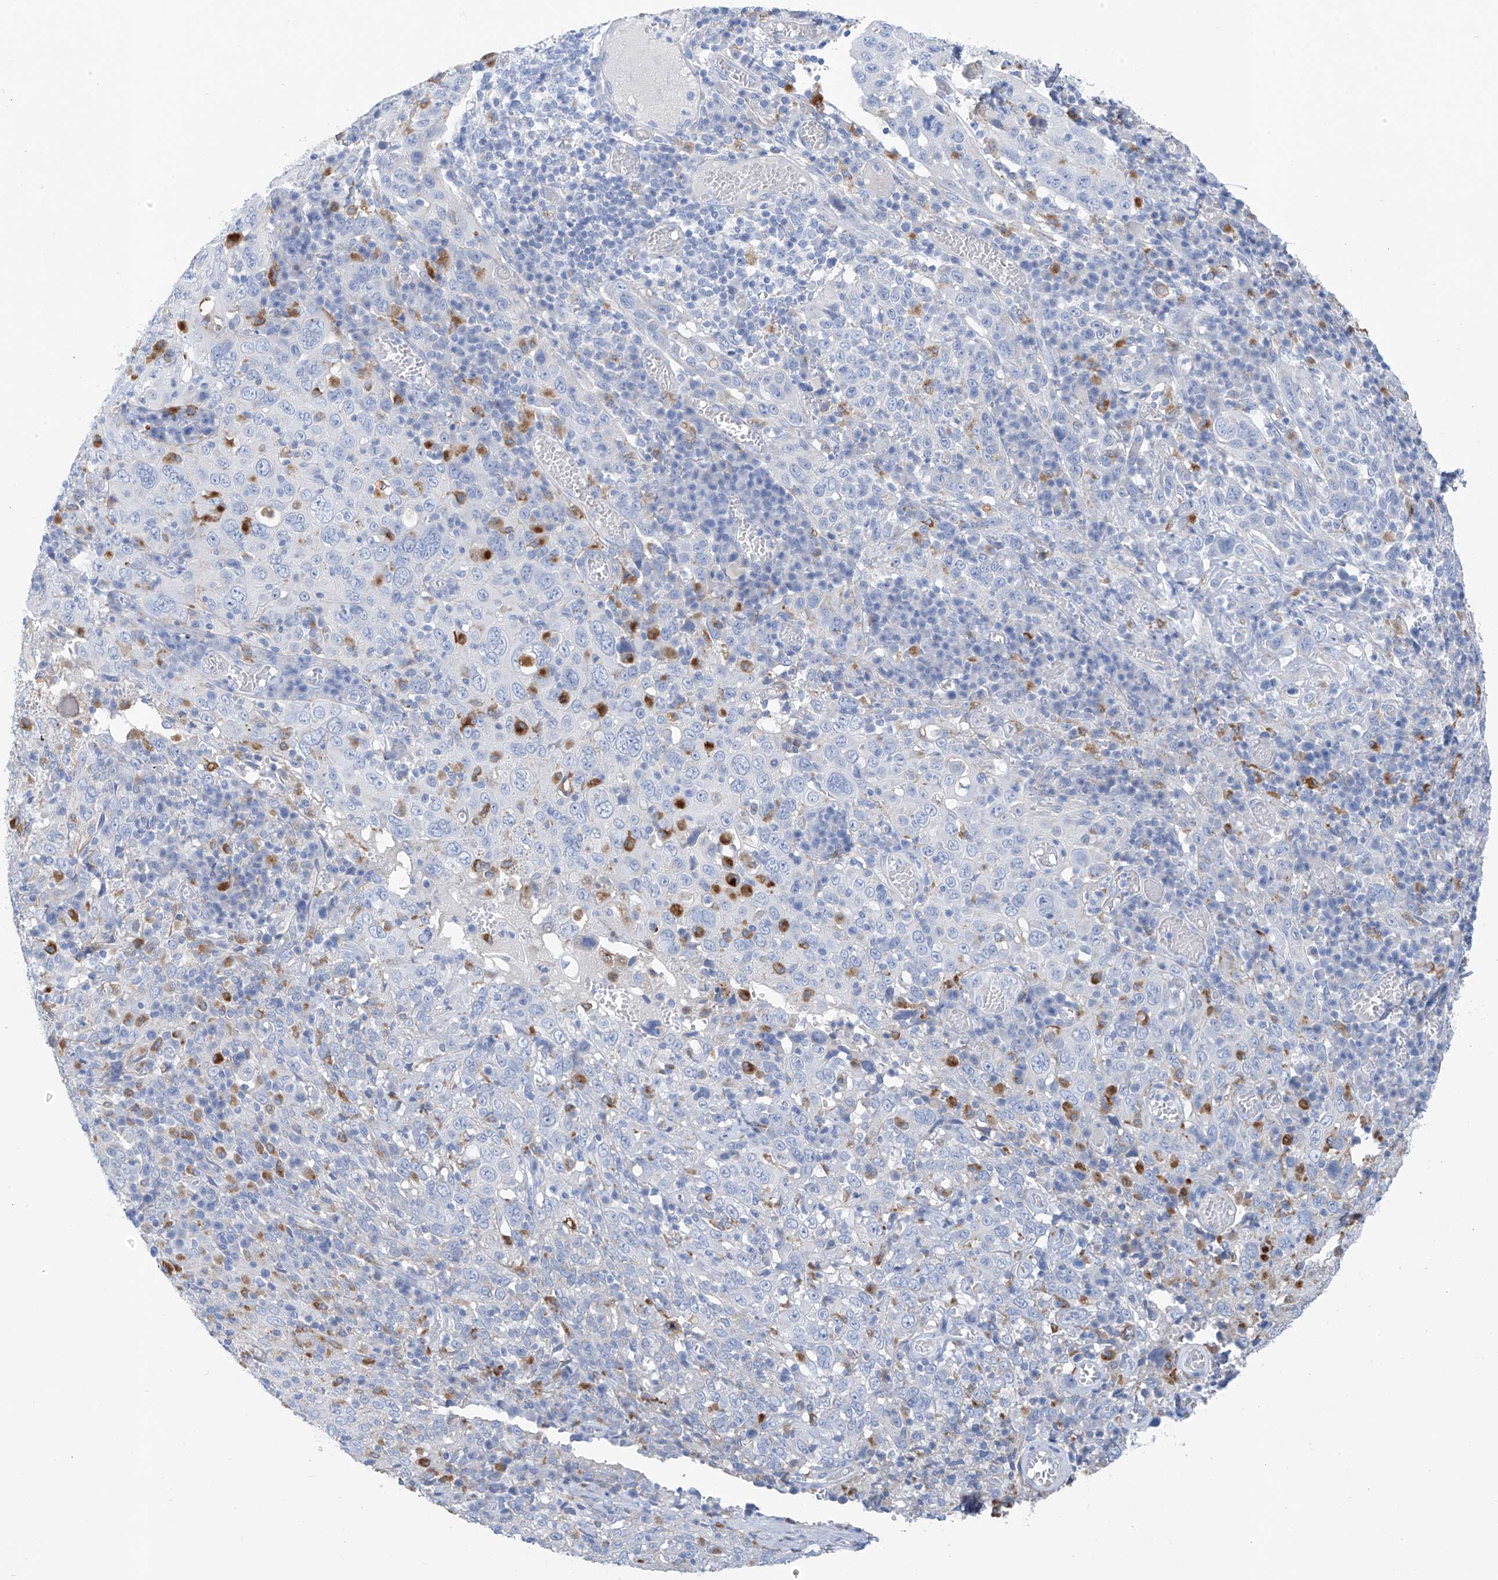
{"staining": {"intensity": "negative", "quantity": "none", "location": "none"}, "tissue": "cervical cancer", "cell_type": "Tumor cells", "image_type": "cancer", "snomed": [{"axis": "morphology", "description": "Squamous cell carcinoma, NOS"}, {"axis": "topography", "description": "Cervix"}], "caption": "A micrograph of squamous cell carcinoma (cervical) stained for a protein exhibits no brown staining in tumor cells. (DAB (3,3'-diaminobenzidine) immunohistochemistry (IHC) visualized using brightfield microscopy, high magnification).", "gene": "GLMP", "patient": {"sex": "female", "age": 46}}